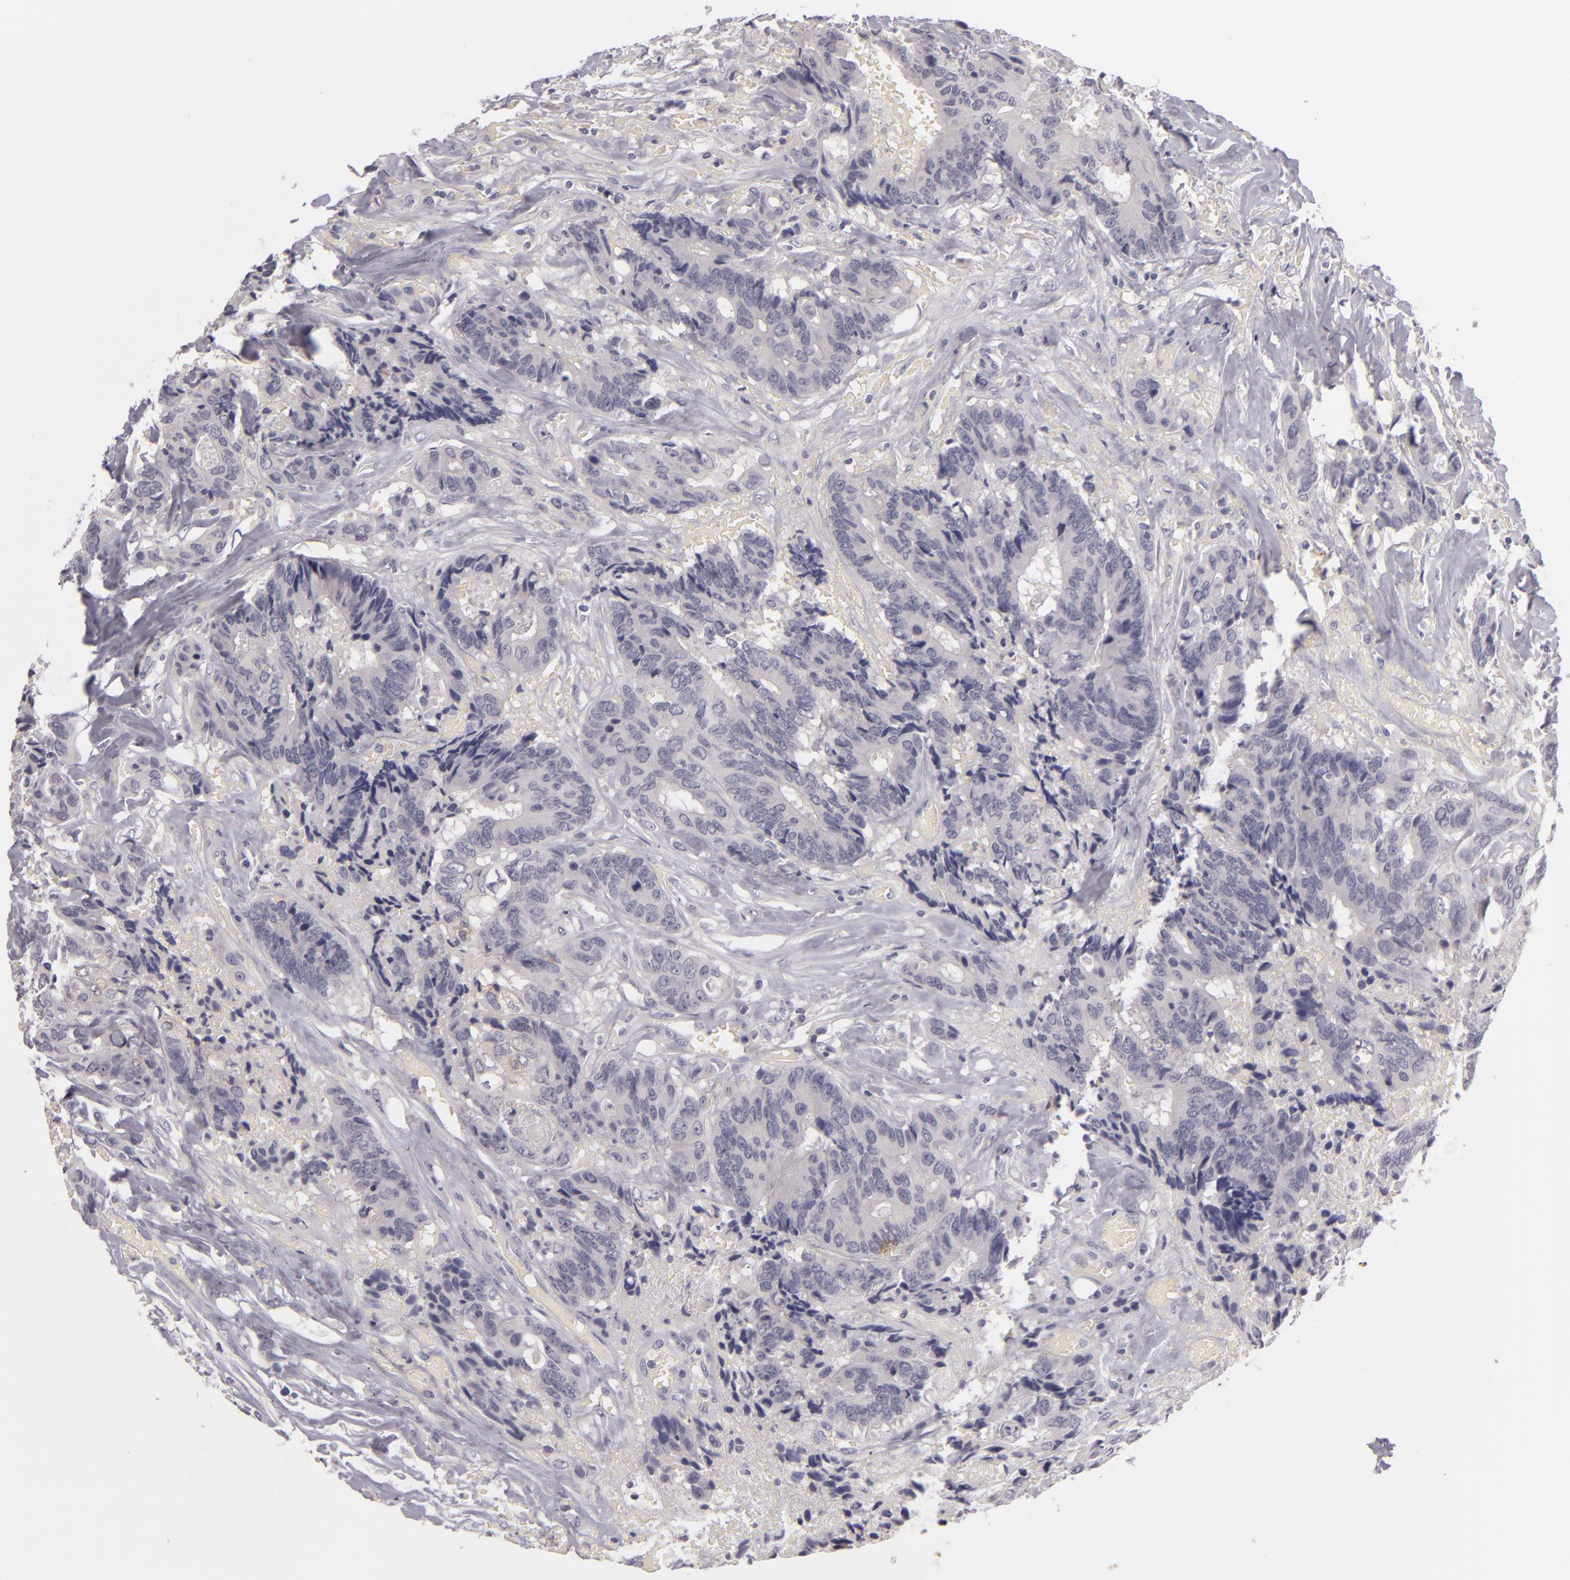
{"staining": {"intensity": "negative", "quantity": "none", "location": "none"}, "tissue": "colorectal cancer", "cell_type": "Tumor cells", "image_type": "cancer", "snomed": [{"axis": "morphology", "description": "Adenocarcinoma, NOS"}, {"axis": "topography", "description": "Rectum"}], "caption": "The micrograph demonstrates no staining of tumor cells in colorectal cancer. (Stains: DAB (3,3'-diaminobenzidine) immunohistochemistry with hematoxylin counter stain, Microscopy: brightfield microscopy at high magnification).", "gene": "TNNC1", "patient": {"sex": "male", "age": 55}}